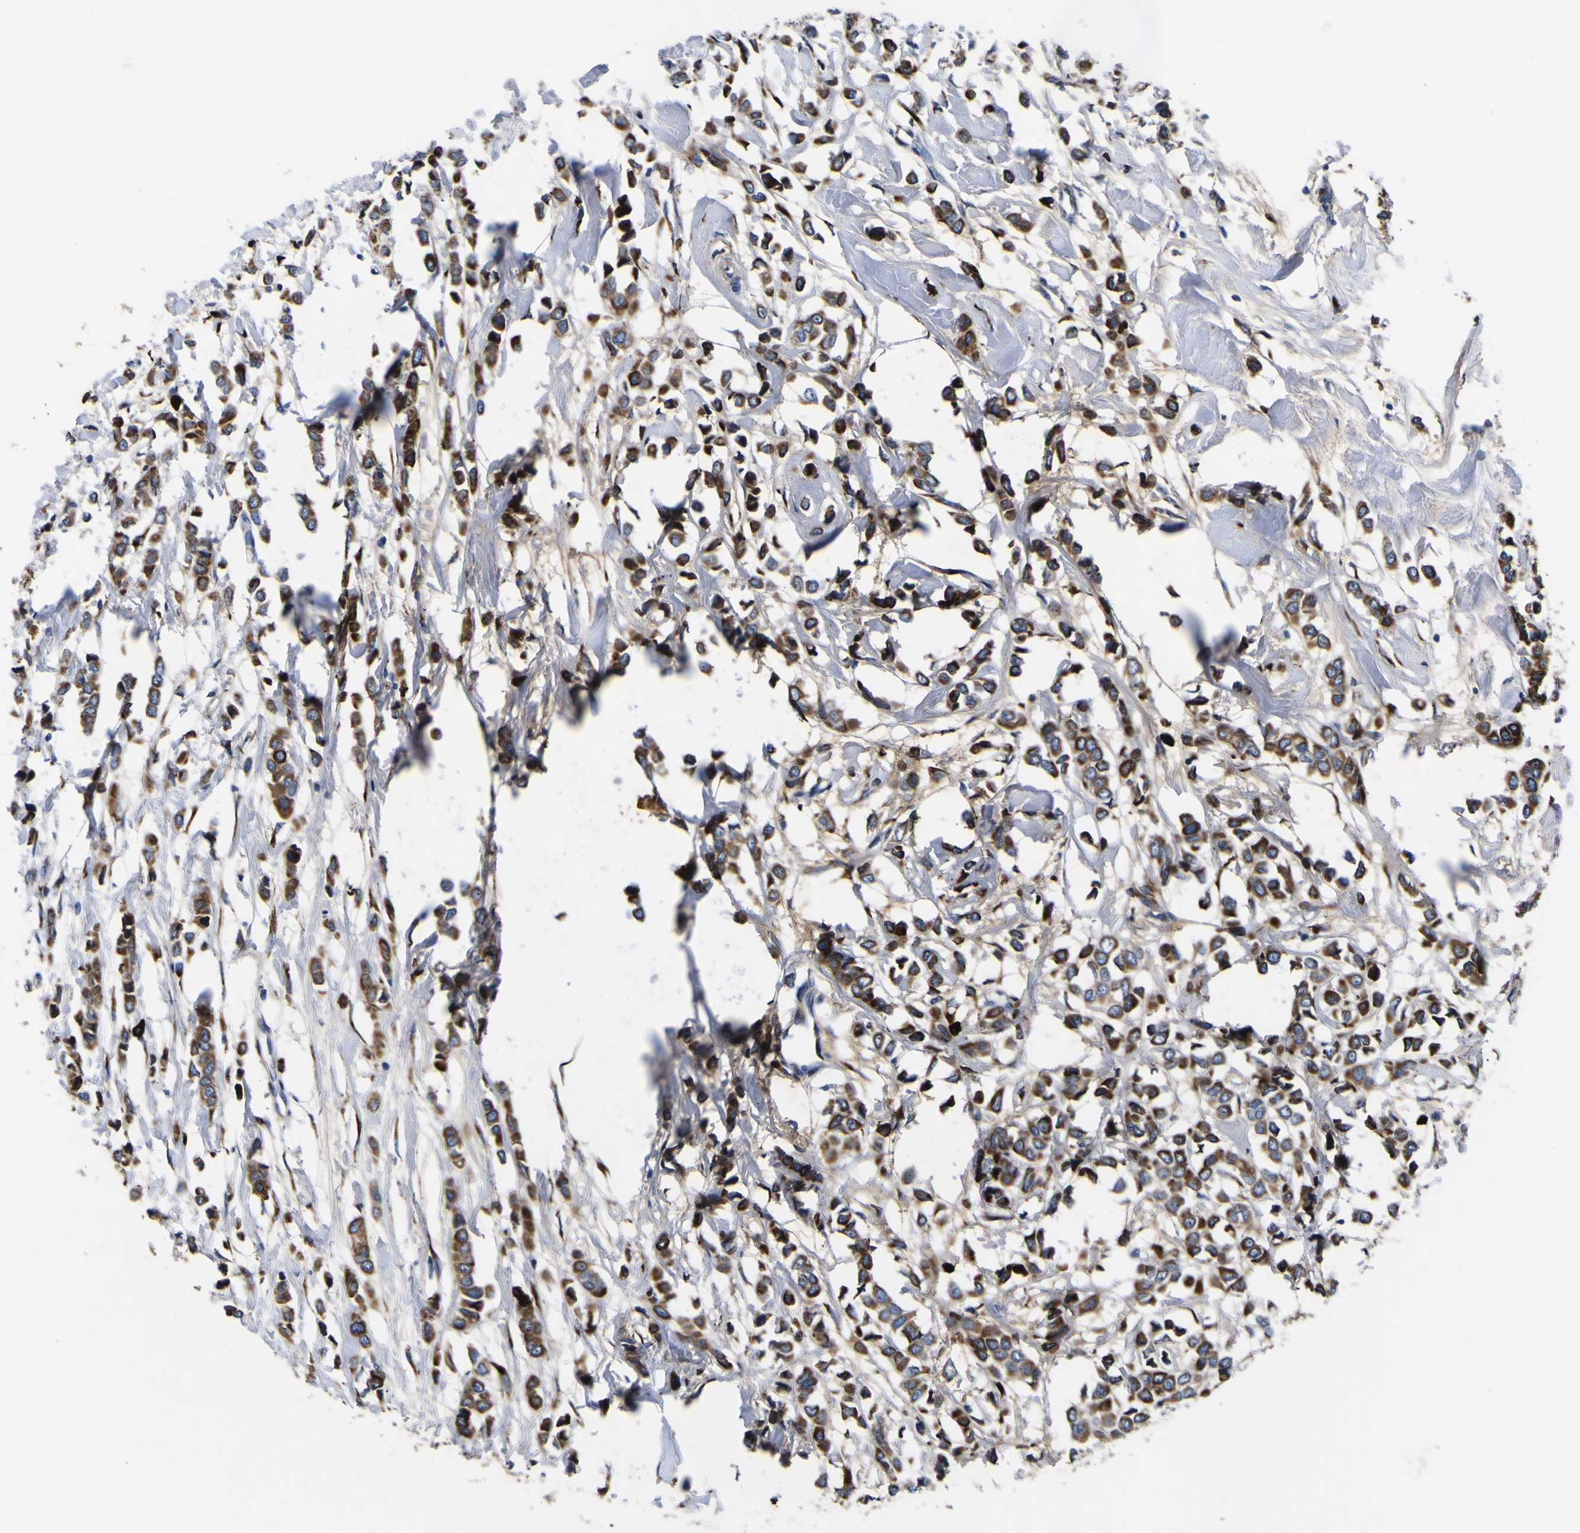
{"staining": {"intensity": "moderate", "quantity": ">75%", "location": "cytoplasmic/membranous"}, "tissue": "breast cancer", "cell_type": "Tumor cells", "image_type": "cancer", "snomed": [{"axis": "morphology", "description": "Lobular carcinoma"}, {"axis": "topography", "description": "Breast"}], "caption": "High-magnification brightfield microscopy of breast cancer (lobular carcinoma) stained with DAB (brown) and counterstained with hematoxylin (blue). tumor cells exhibit moderate cytoplasmic/membranous positivity is seen in approximately>75% of cells.", "gene": "SCD", "patient": {"sex": "female", "age": 51}}